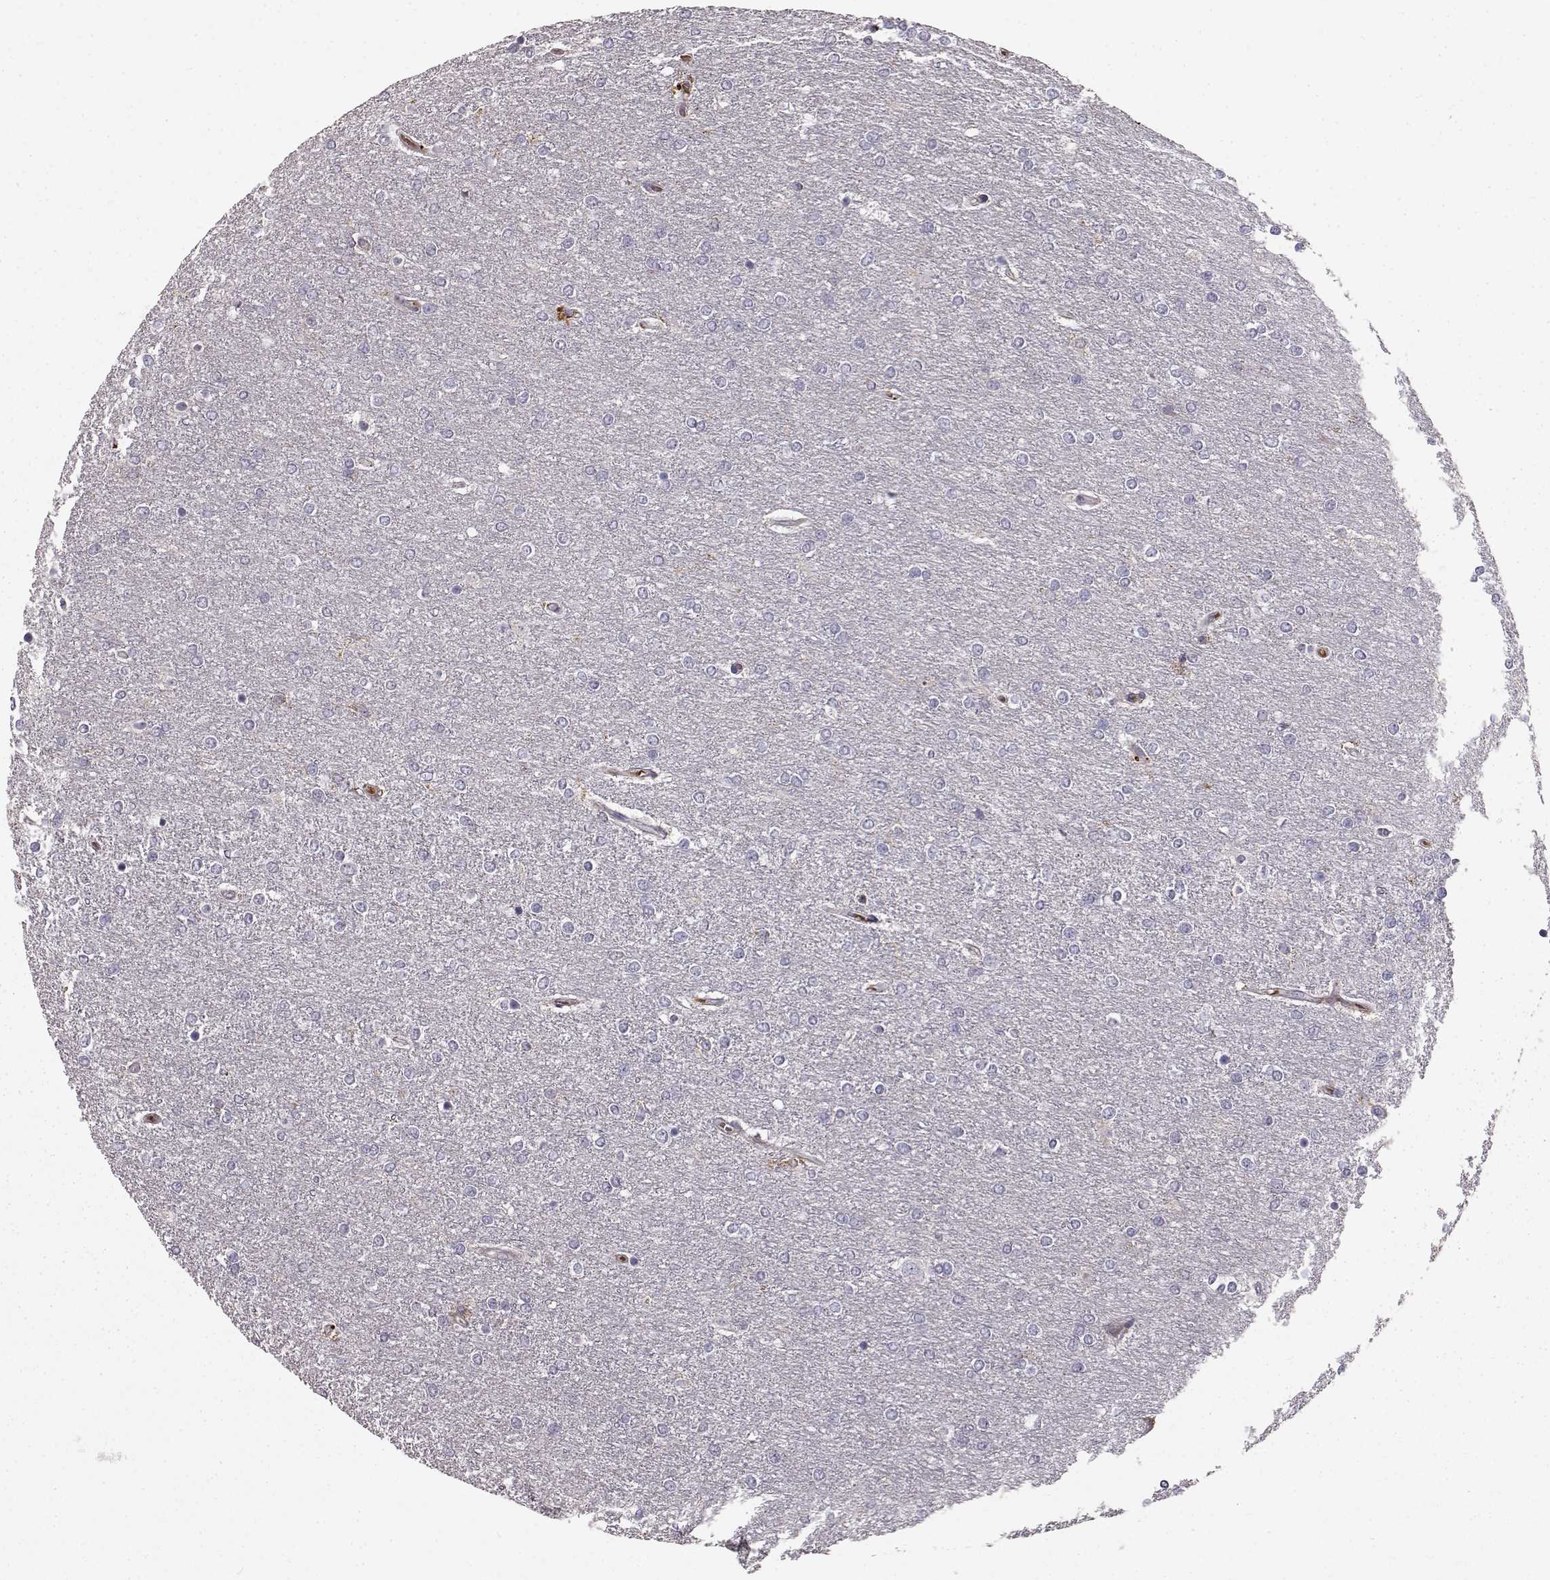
{"staining": {"intensity": "negative", "quantity": "none", "location": "none"}, "tissue": "glioma", "cell_type": "Tumor cells", "image_type": "cancer", "snomed": [{"axis": "morphology", "description": "Glioma, malignant, High grade"}, {"axis": "topography", "description": "Brain"}], "caption": "Immunohistochemical staining of human malignant high-grade glioma reveals no significant positivity in tumor cells.", "gene": "CCNF", "patient": {"sex": "female", "age": 61}}